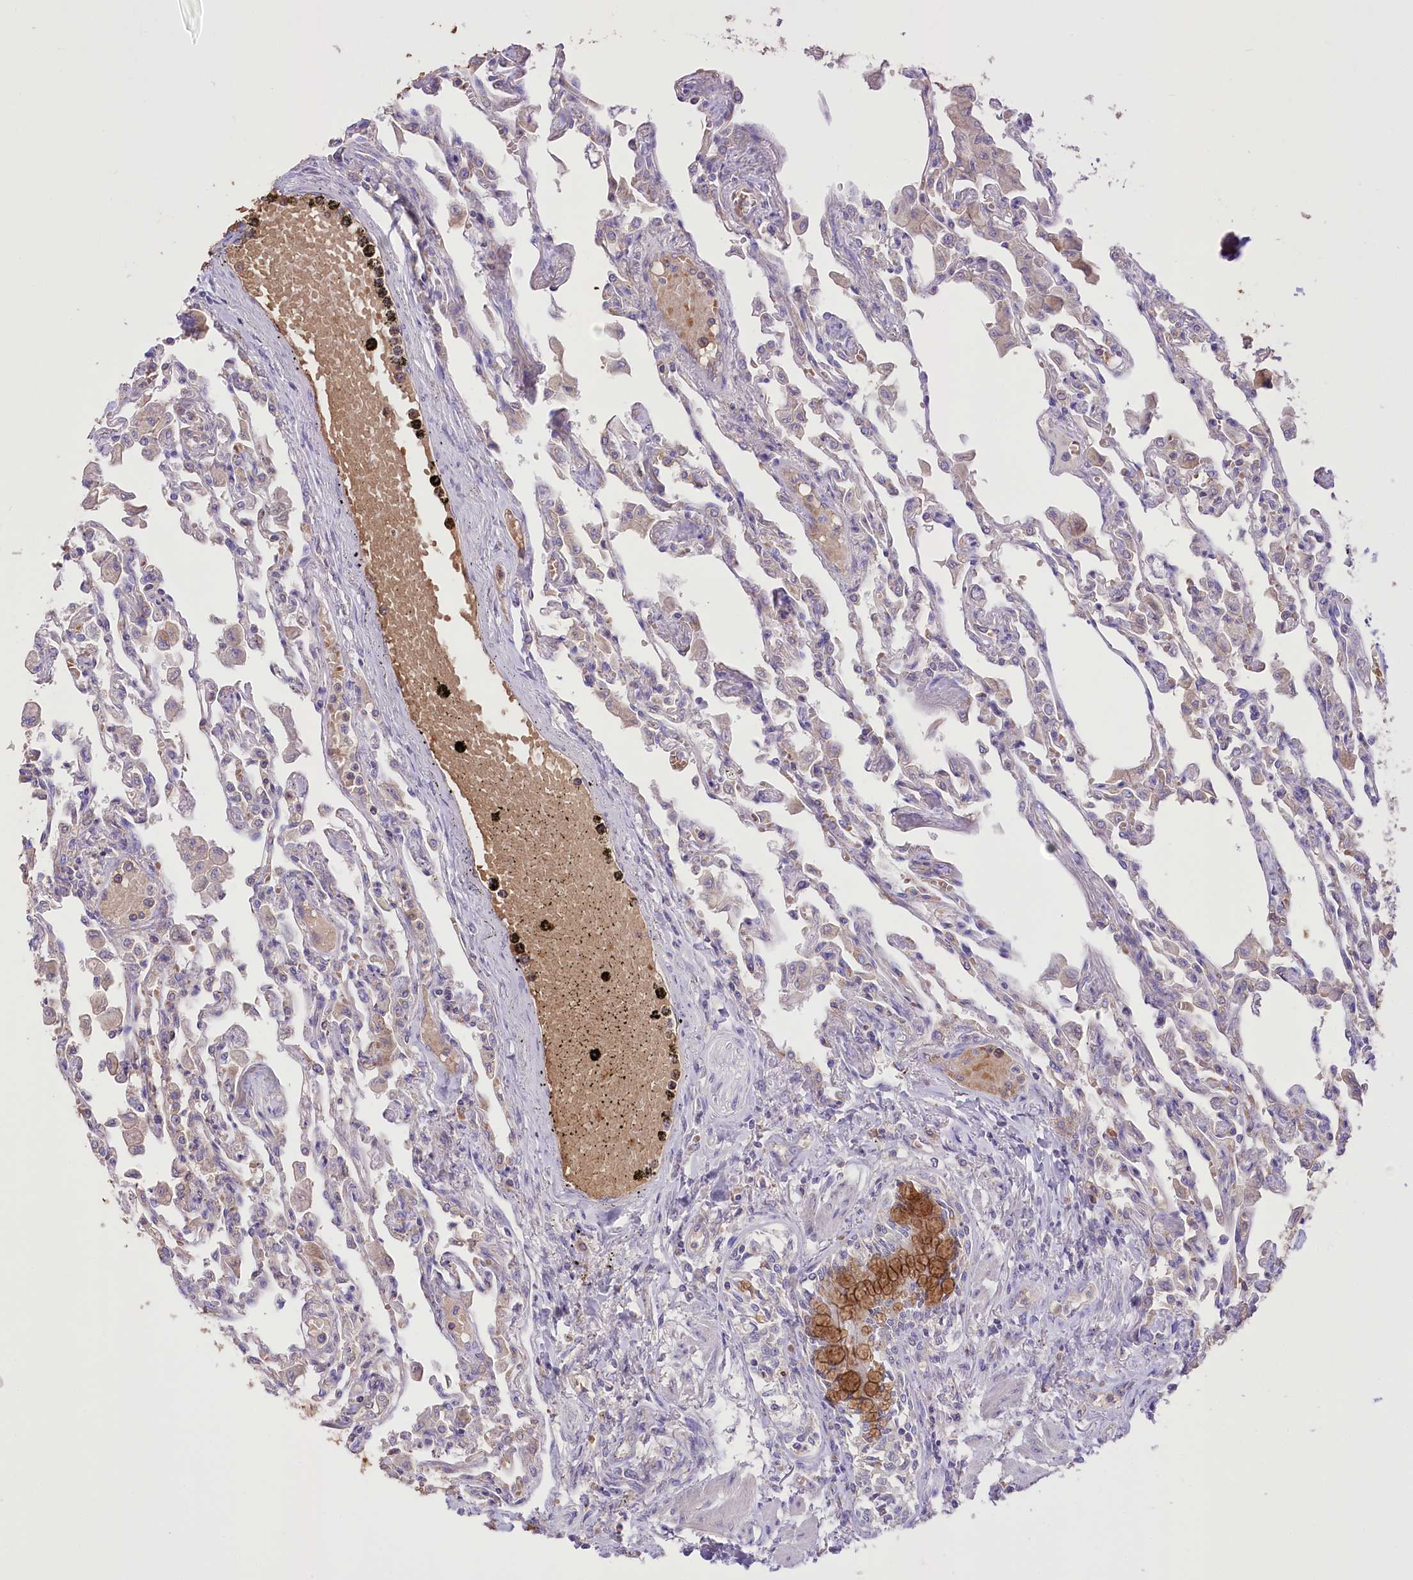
{"staining": {"intensity": "weak", "quantity": "25%-75%", "location": "cytoplasmic/membranous"}, "tissue": "lung", "cell_type": "Alveolar cells", "image_type": "normal", "snomed": [{"axis": "morphology", "description": "Normal tissue, NOS"}, {"axis": "topography", "description": "Bronchus"}, {"axis": "topography", "description": "Lung"}], "caption": "The micrograph reveals a brown stain indicating the presence of a protein in the cytoplasmic/membranous of alveolar cells in lung.", "gene": "PRSS53", "patient": {"sex": "female", "age": 49}}